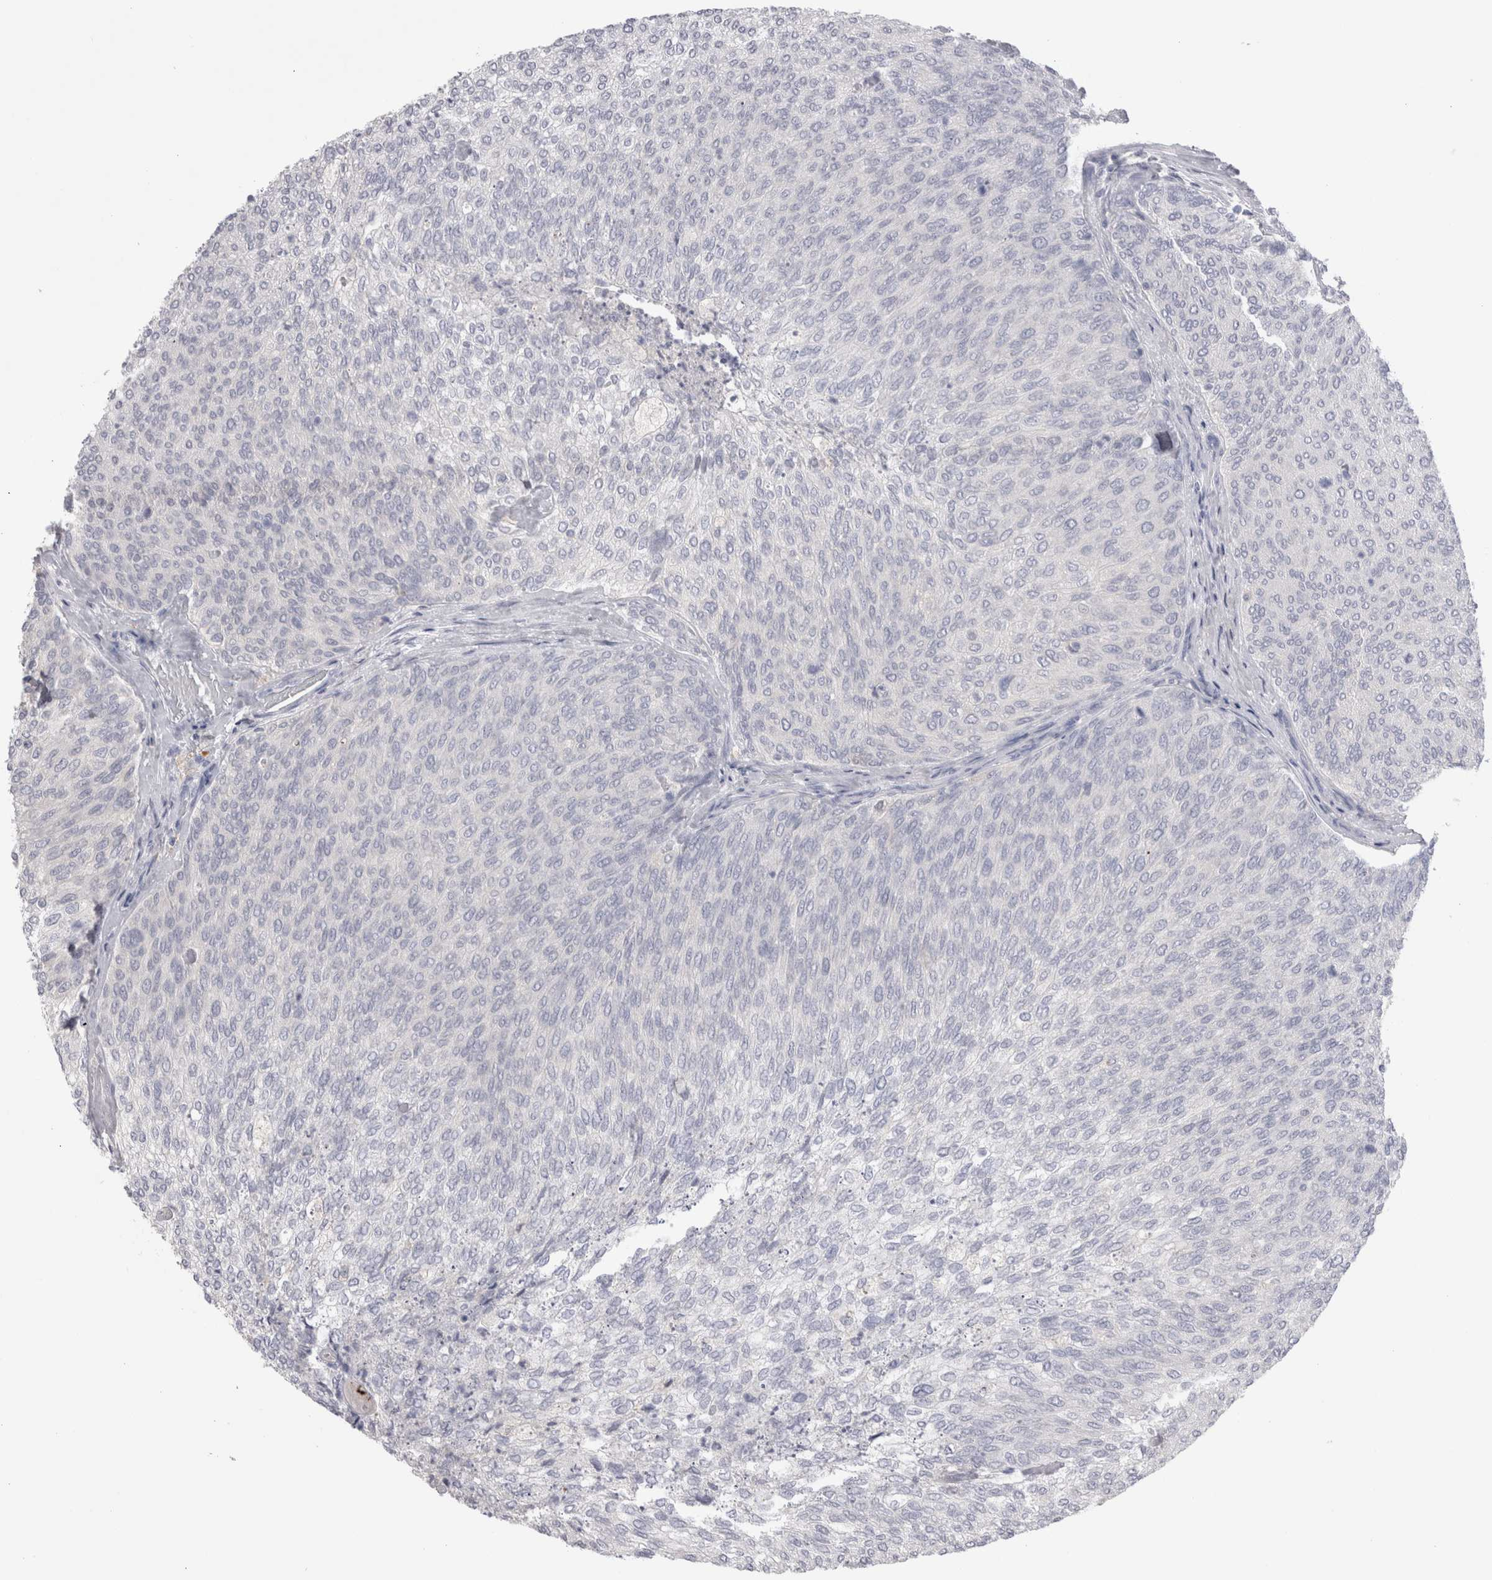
{"staining": {"intensity": "negative", "quantity": "none", "location": "none"}, "tissue": "urothelial cancer", "cell_type": "Tumor cells", "image_type": "cancer", "snomed": [{"axis": "morphology", "description": "Urothelial carcinoma, Low grade"}, {"axis": "topography", "description": "Urinary bladder"}], "caption": "The photomicrograph displays no significant expression in tumor cells of urothelial cancer.", "gene": "SUCNR1", "patient": {"sex": "female", "age": 79}}